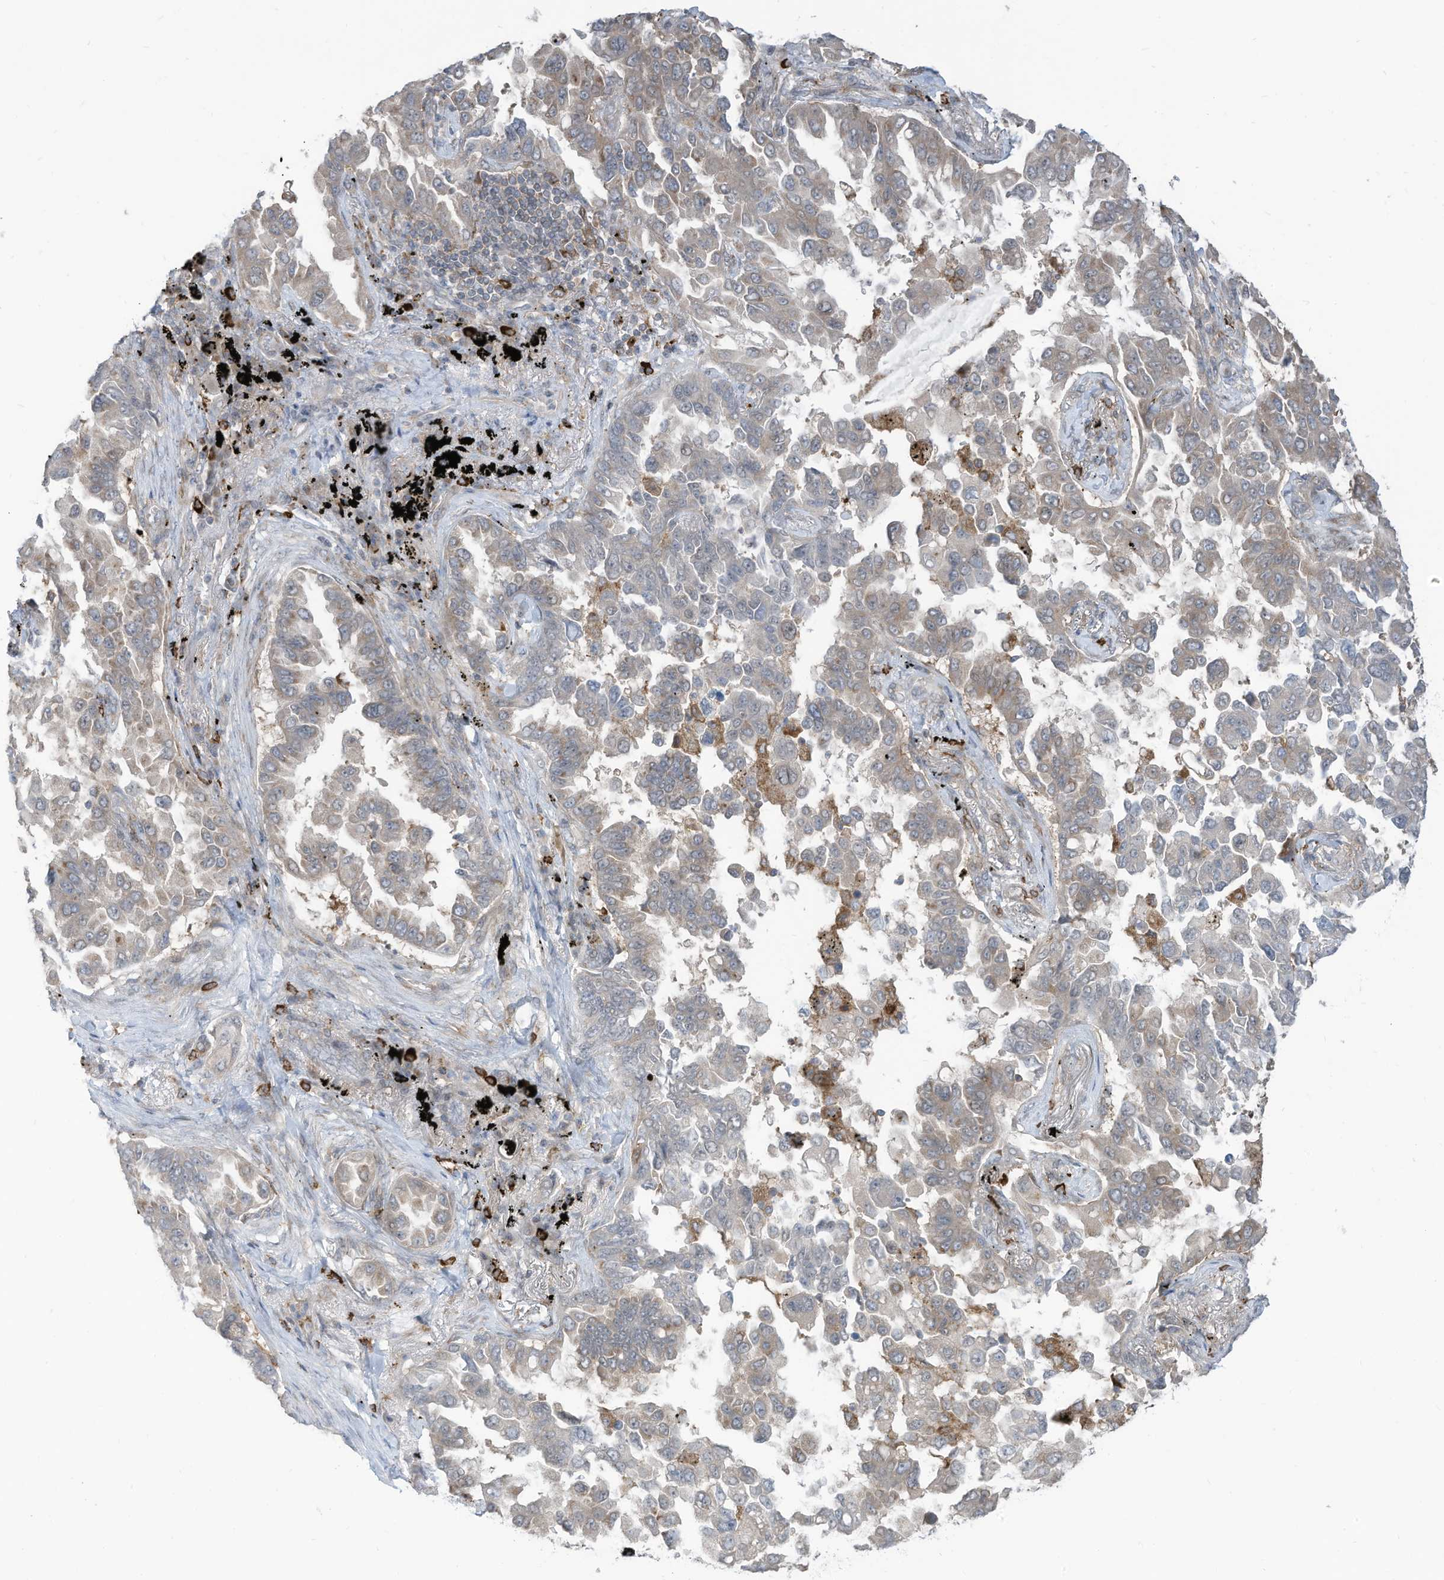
{"staining": {"intensity": "weak", "quantity": "<25%", "location": "cytoplasmic/membranous"}, "tissue": "lung cancer", "cell_type": "Tumor cells", "image_type": "cancer", "snomed": [{"axis": "morphology", "description": "Adenocarcinoma, NOS"}, {"axis": "topography", "description": "Lung"}], "caption": "Immunohistochemistry histopathology image of human adenocarcinoma (lung) stained for a protein (brown), which demonstrates no expression in tumor cells.", "gene": "DZIP3", "patient": {"sex": "female", "age": 67}}